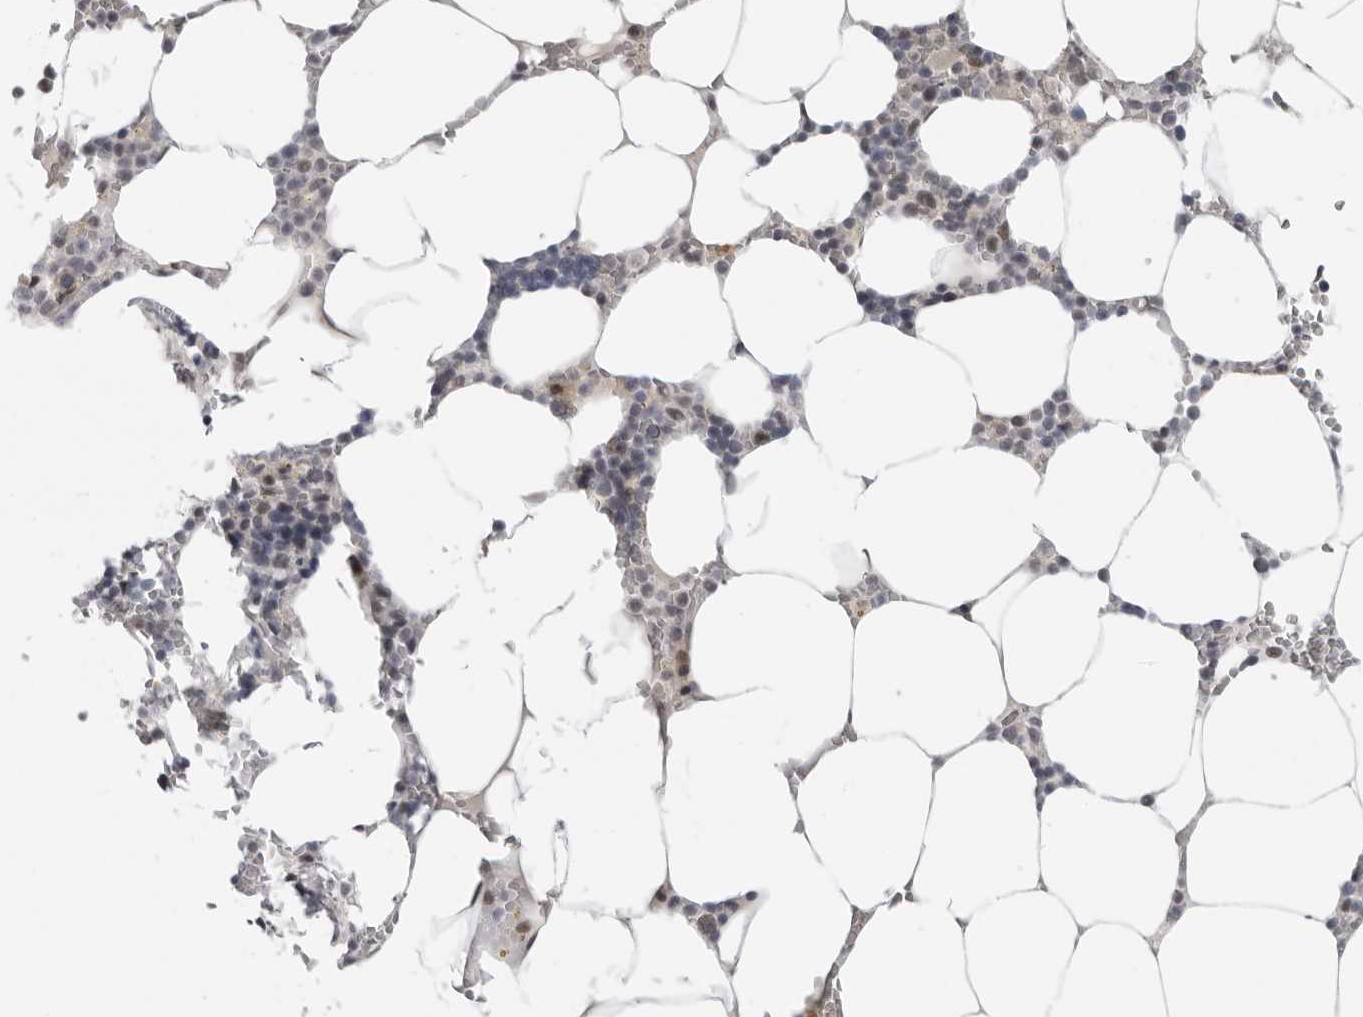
{"staining": {"intensity": "moderate", "quantity": "<25%", "location": "nuclear"}, "tissue": "bone marrow", "cell_type": "Hematopoietic cells", "image_type": "normal", "snomed": [{"axis": "morphology", "description": "Normal tissue, NOS"}, {"axis": "topography", "description": "Bone marrow"}], "caption": "Benign bone marrow exhibits moderate nuclear staining in about <25% of hematopoietic cells, visualized by immunohistochemistry.", "gene": "ALPK2", "patient": {"sex": "male", "age": 70}}